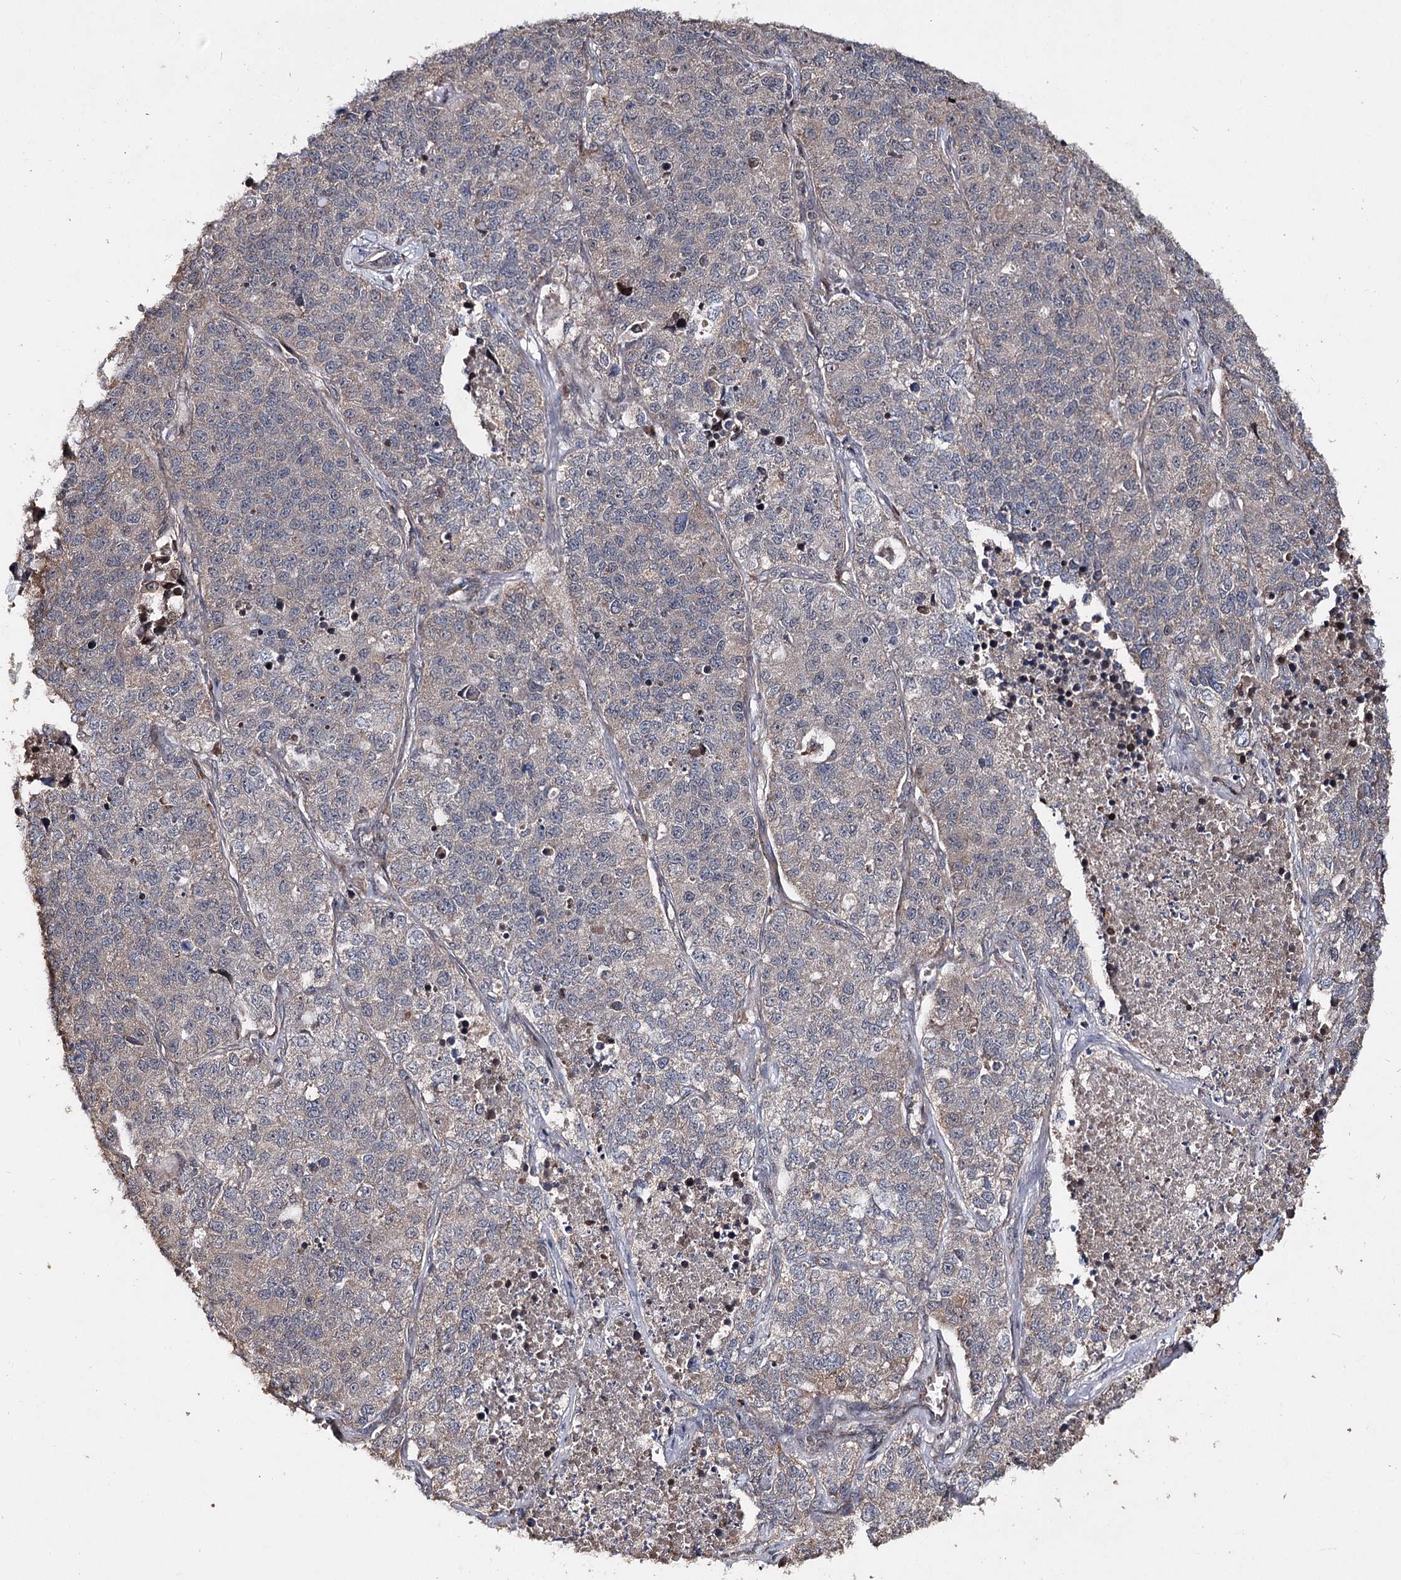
{"staining": {"intensity": "weak", "quantity": "<25%", "location": "cytoplasmic/membranous"}, "tissue": "lung cancer", "cell_type": "Tumor cells", "image_type": "cancer", "snomed": [{"axis": "morphology", "description": "Adenocarcinoma, NOS"}, {"axis": "topography", "description": "Lung"}], "caption": "The micrograph shows no significant expression in tumor cells of lung cancer (adenocarcinoma).", "gene": "MINDY3", "patient": {"sex": "male", "age": 49}}